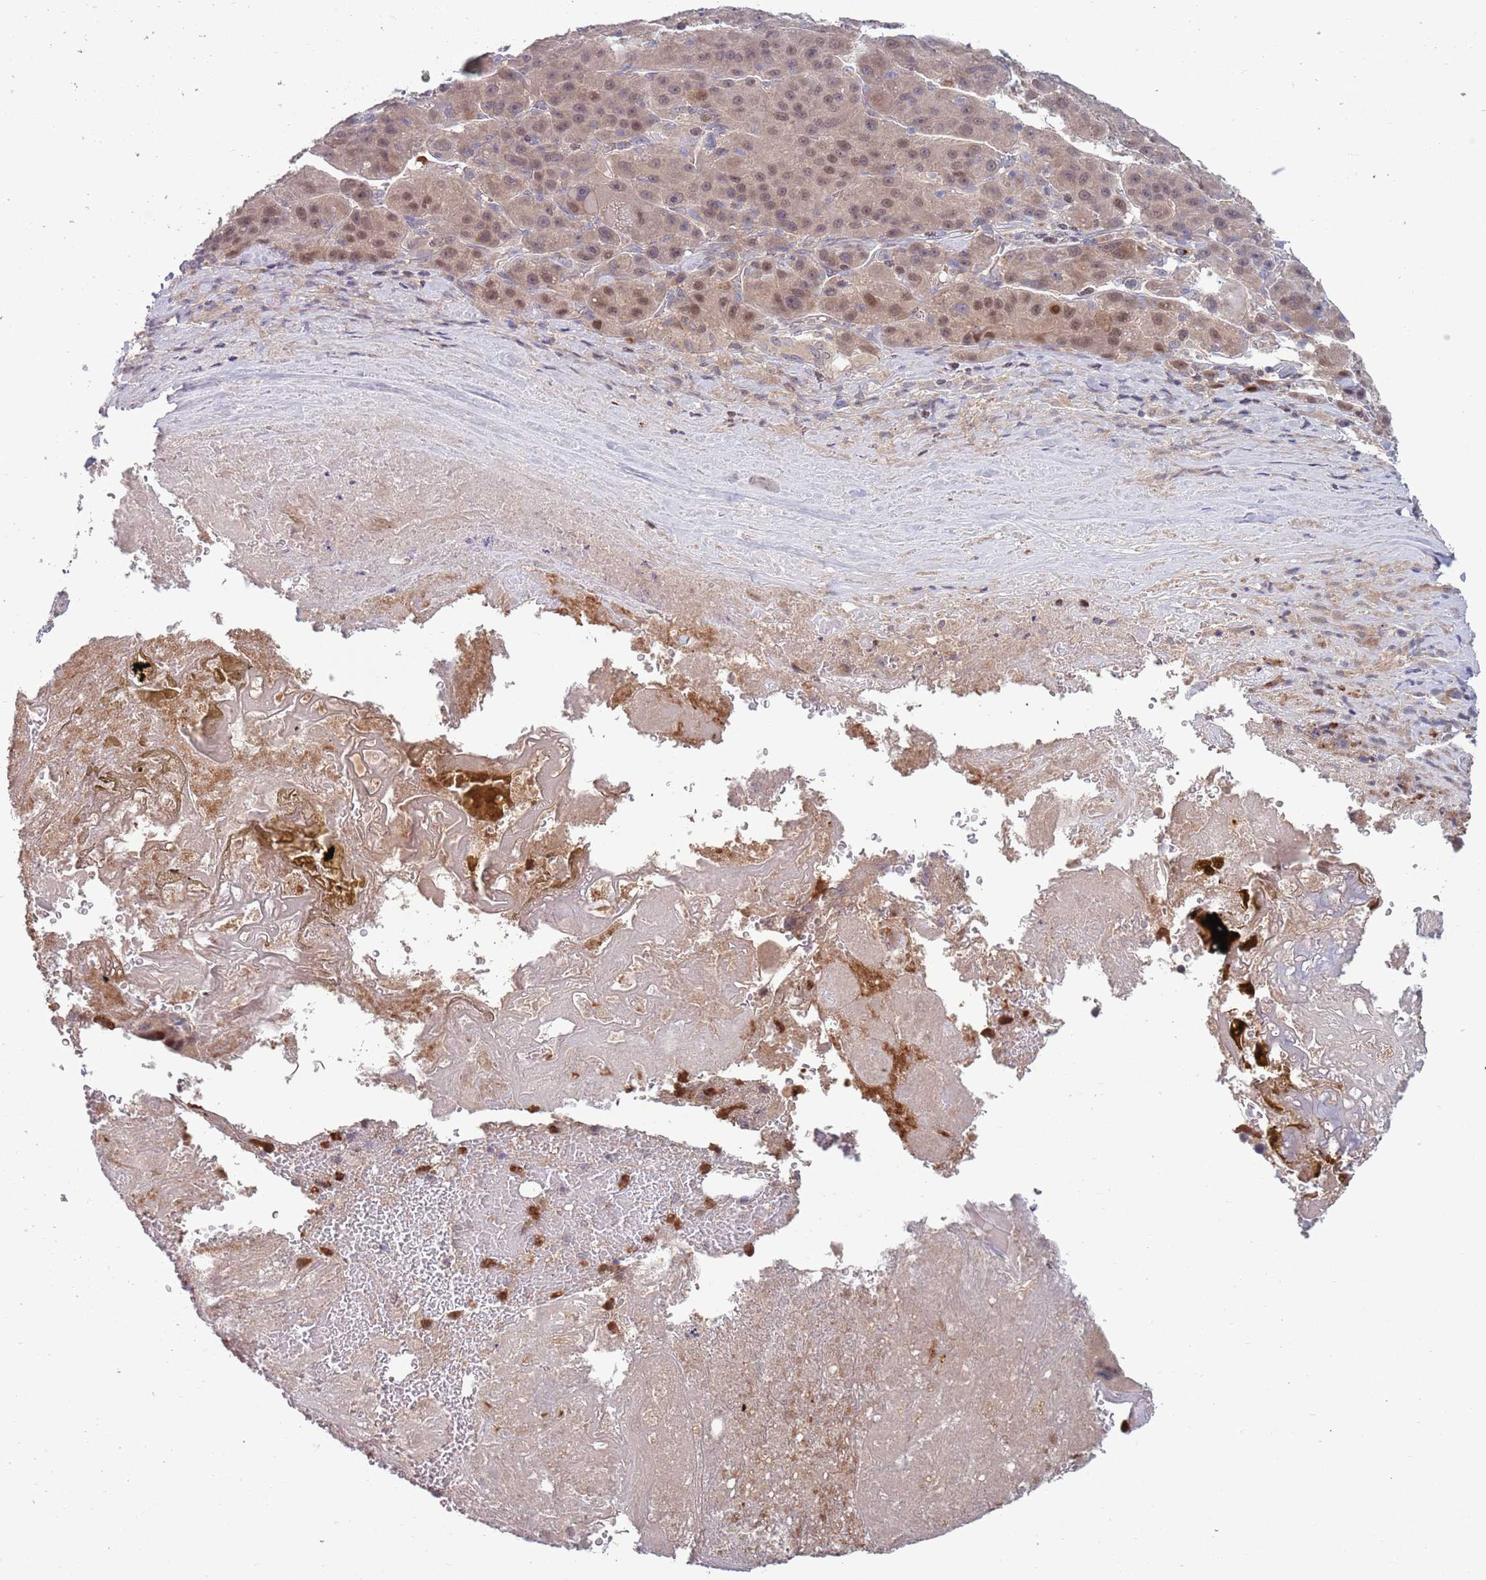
{"staining": {"intensity": "moderate", "quantity": ">75%", "location": "nuclear"}, "tissue": "liver cancer", "cell_type": "Tumor cells", "image_type": "cancer", "snomed": [{"axis": "morphology", "description": "Carcinoma, Hepatocellular, NOS"}, {"axis": "topography", "description": "Liver"}], "caption": "Protein analysis of liver cancer tissue reveals moderate nuclear expression in about >75% of tumor cells.", "gene": "TYW1", "patient": {"sex": "male", "age": 76}}